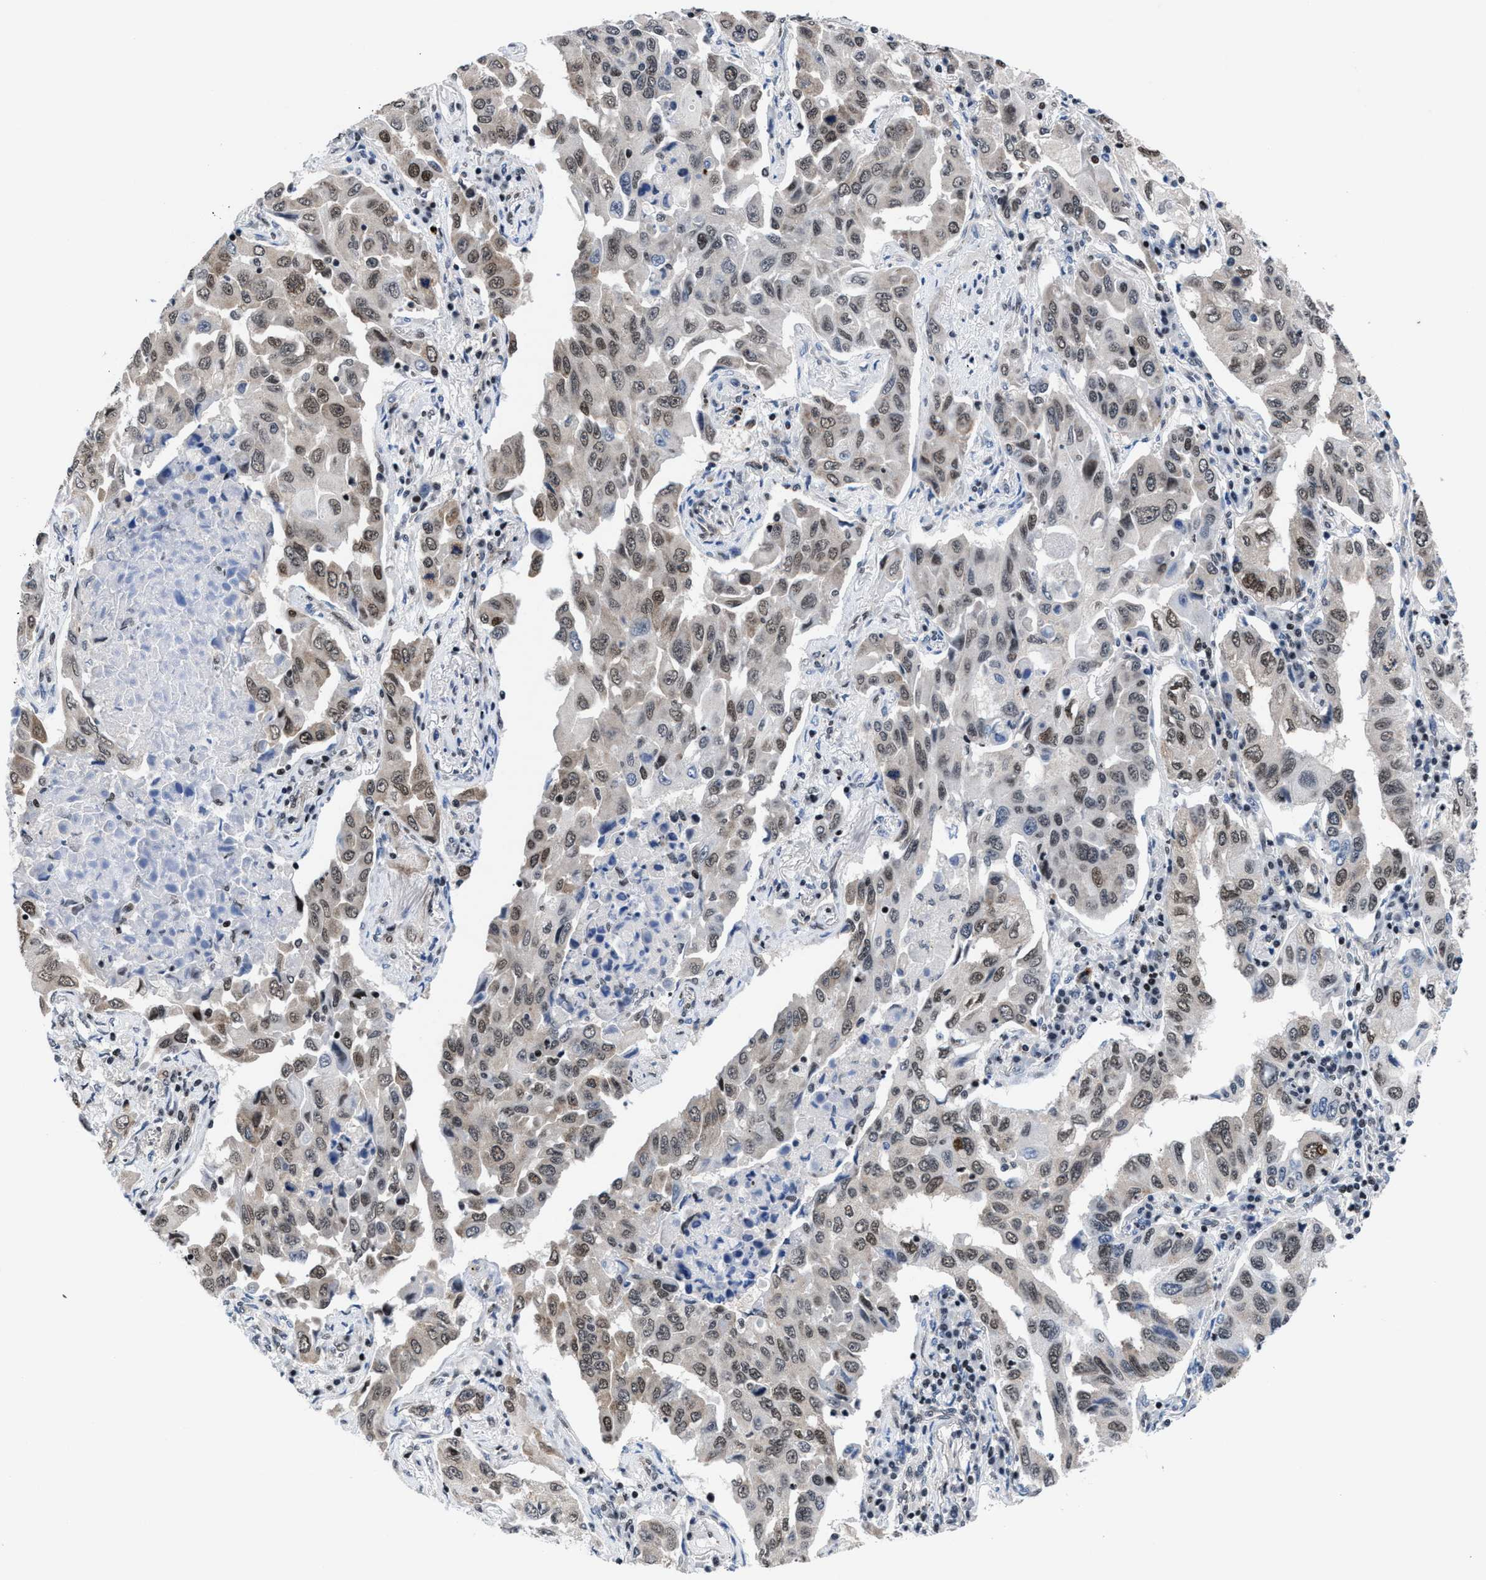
{"staining": {"intensity": "weak", "quantity": ">75%", "location": "nuclear"}, "tissue": "lung cancer", "cell_type": "Tumor cells", "image_type": "cancer", "snomed": [{"axis": "morphology", "description": "Adenocarcinoma, NOS"}, {"axis": "topography", "description": "Lung"}], "caption": "This histopathology image shows immunohistochemistry (IHC) staining of lung cancer, with low weak nuclear positivity in about >75% of tumor cells.", "gene": "WDR81", "patient": {"sex": "female", "age": 65}}